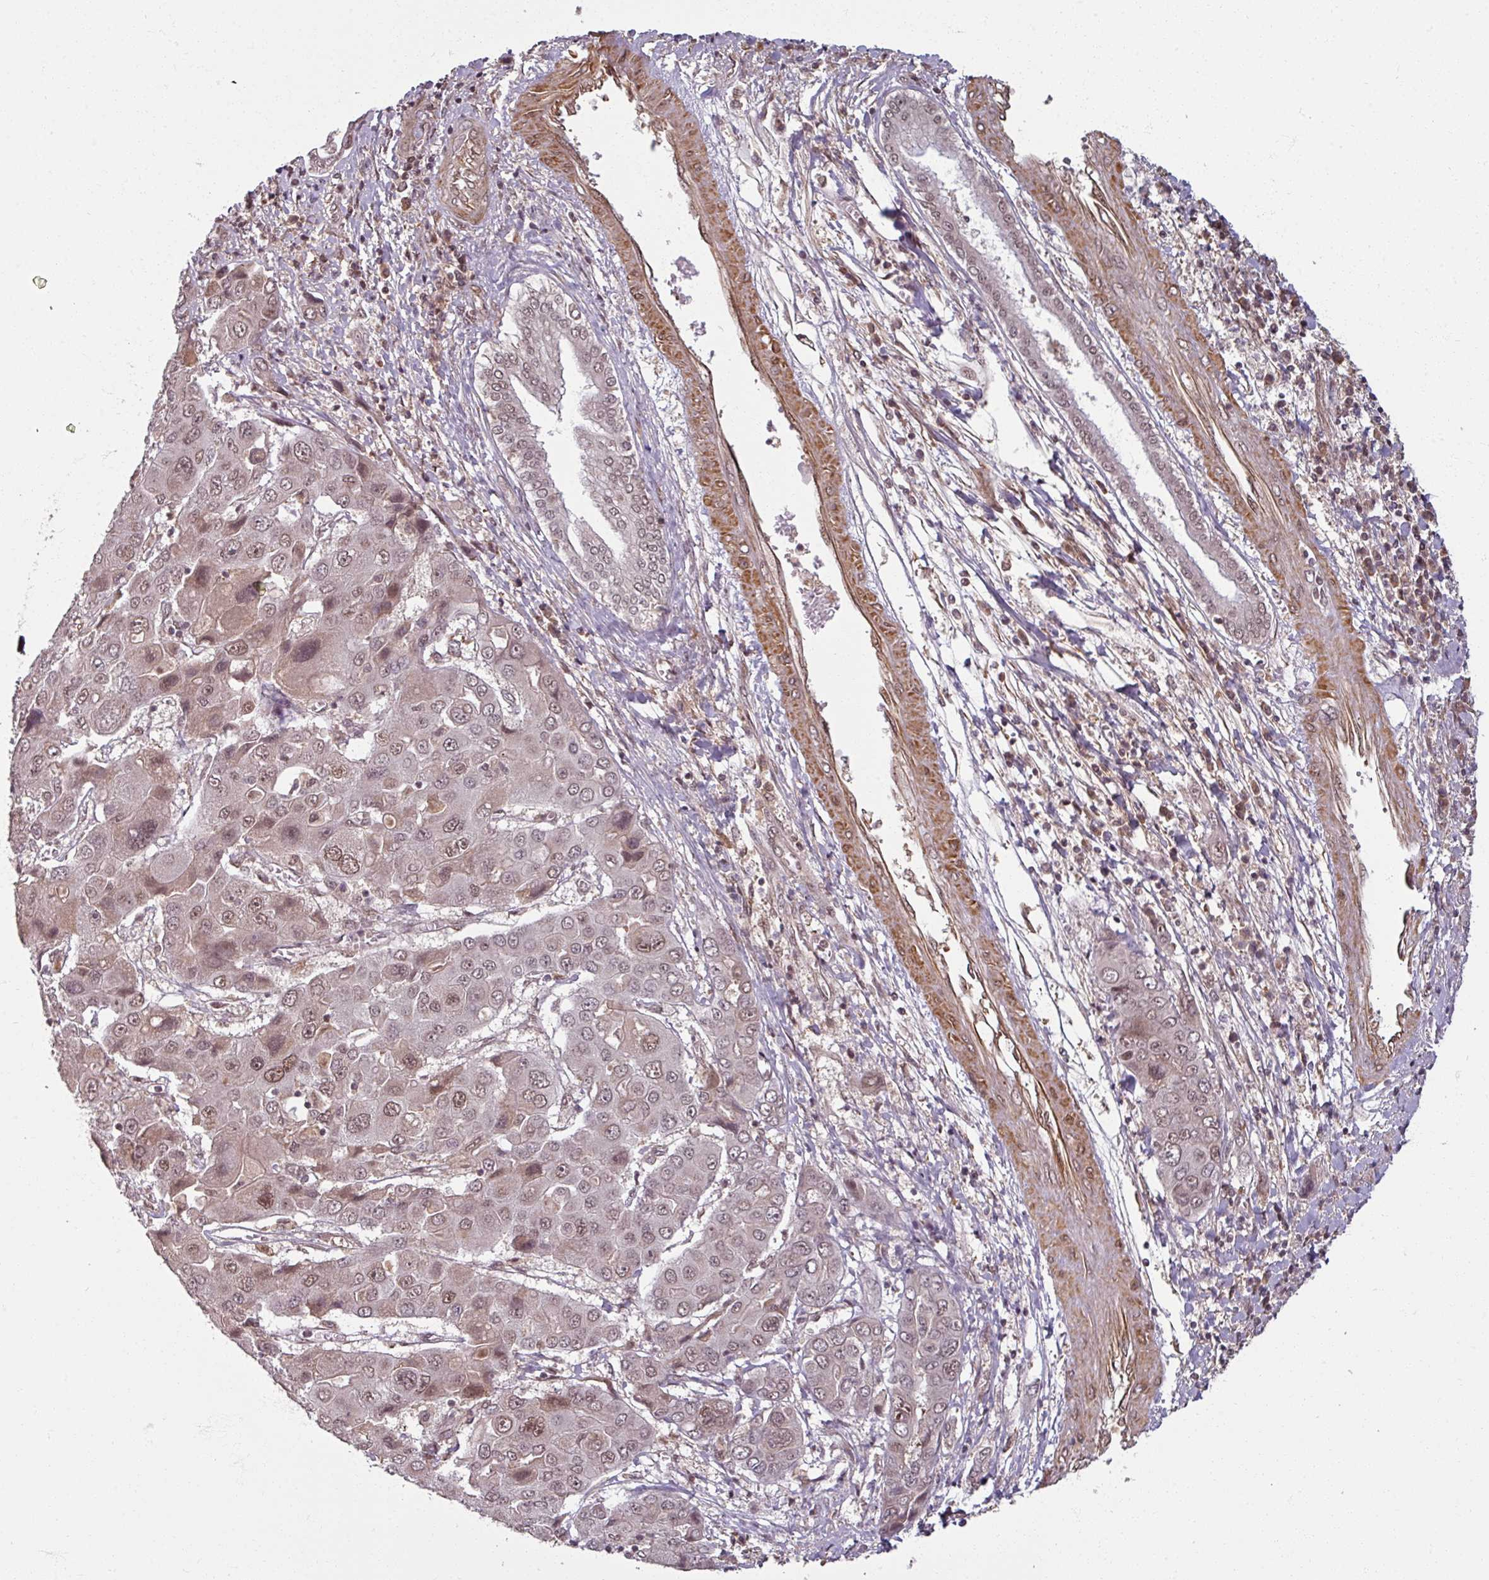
{"staining": {"intensity": "moderate", "quantity": ">75%", "location": "nuclear"}, "tissue": "liver cancer", "cell_type": "Tumor cells", "image_type": "cancer", "snomed": [{"axis": "morphology", "description": "Cholangiocarcinoma"}, {"axis": "topography", "description": "Liver"}], "caption": "This micrograph demonstrates IHC staining of human liver cancer (cholangiocarcinoma), with medium moderate nuclear staining in approximately >75% of tumor cells.", "gene": "SWI5", "patient": {"sex": "male", "age": 67}}